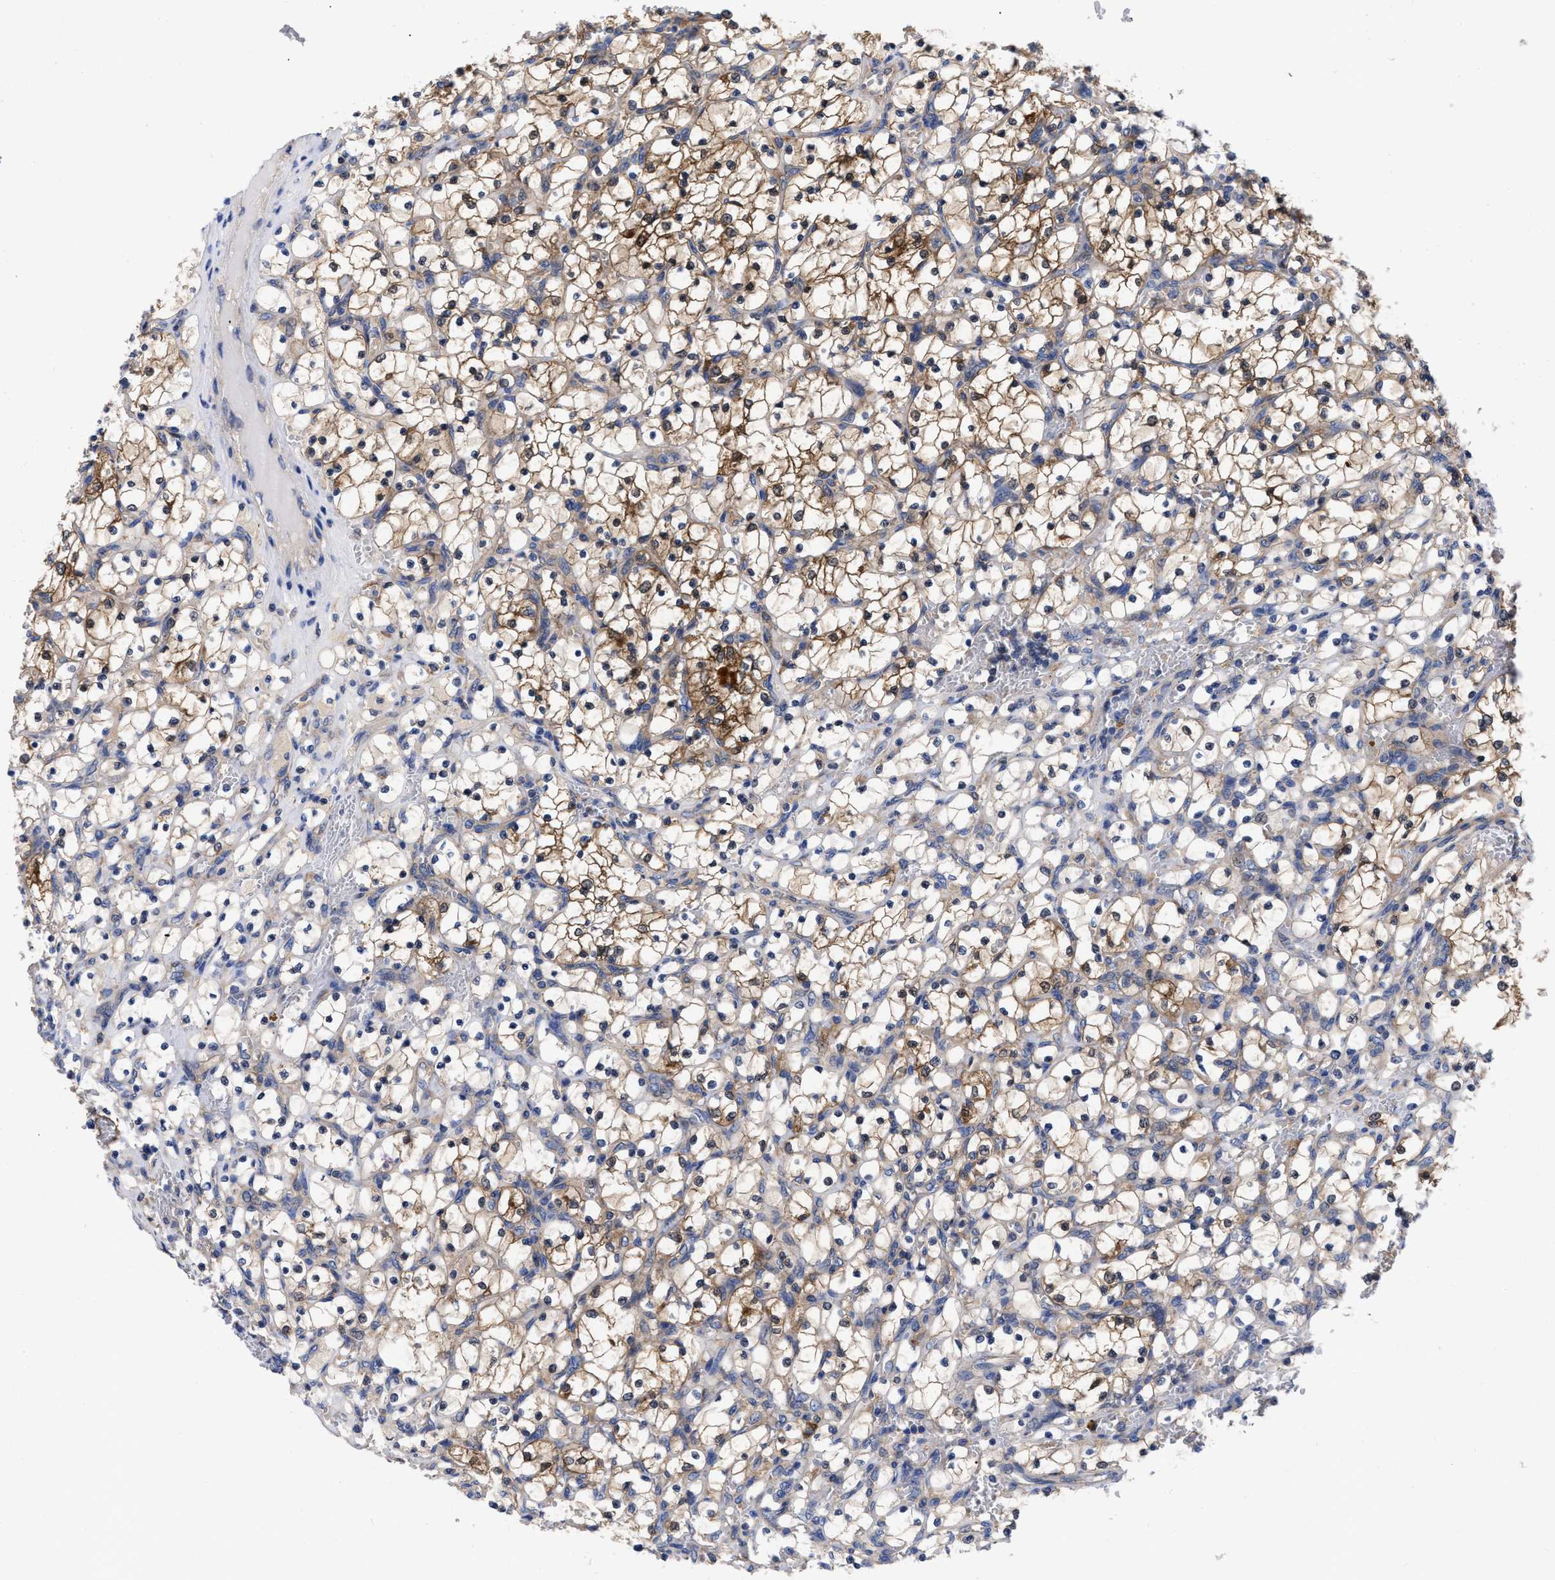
{"staining": {"intensity": "moderate", "quantity": ">75%", "location": "cytoplasmic/membranous"}, "tissue": "renal cancer", "cell_type": "Tumor cells", "image_type": "cancer", "snomed": [{"axis": "morphology", "description": "Adenocarcinoma, NOS"}, {"axis": "topography", "description": "Kidney"}], "caption": "Renal cancer stained with a protein marker demonstrates moderate staining in tumor cells.", "gene": "RBKS", "patient": {"sex": "female", "age": 69}}